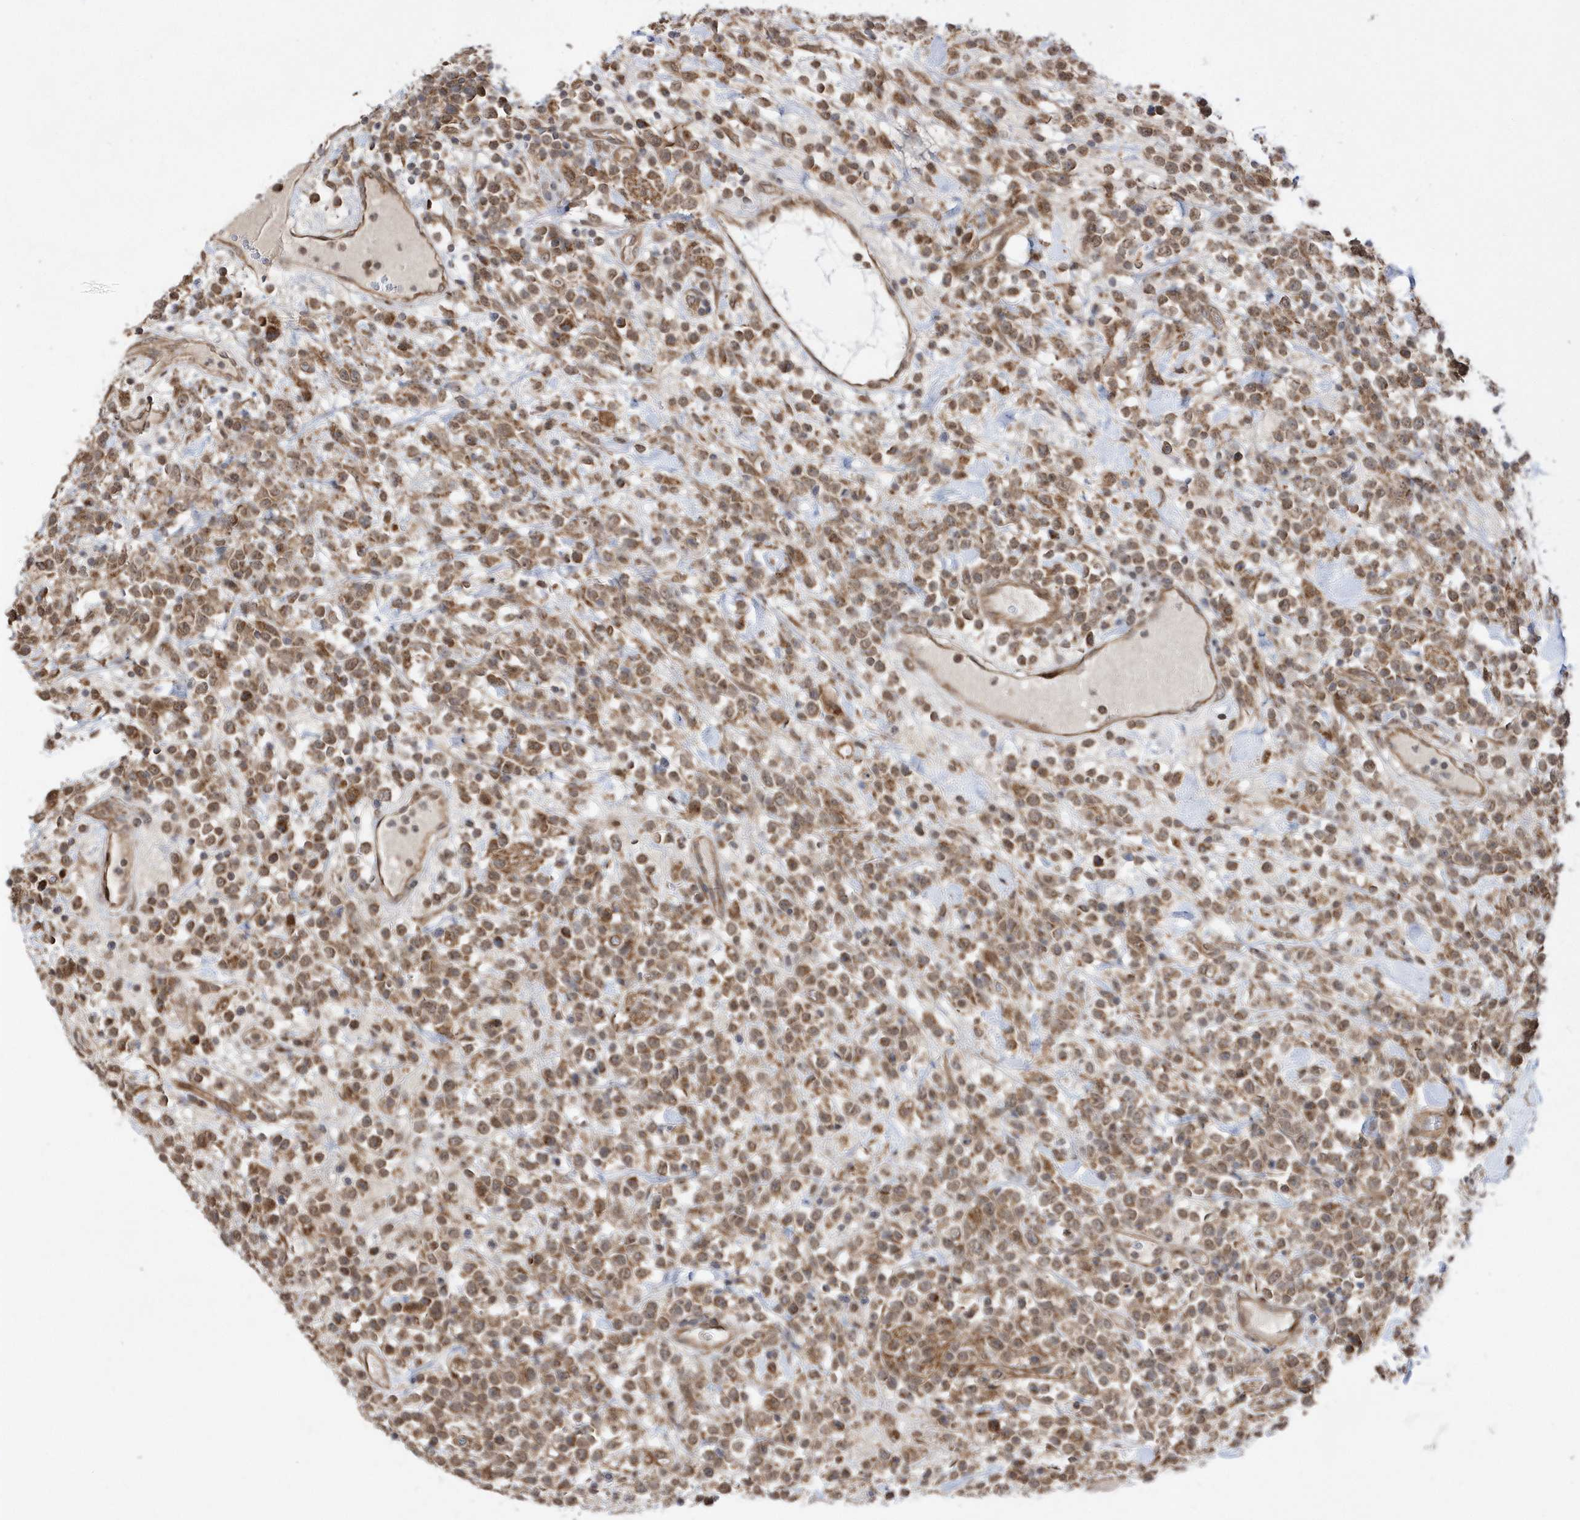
{"staining": {"intensity": "moderate", "quantity": ">75%", "location": "cytoplasmic/membranous,nuclear"}, "tissue": "lymphoma", "cell_type": "Tumor cells", "image_type": "cancer", "snomed": [{"axis": "morphology", "description": "Malignant lymphoma, non-Hodgkin's type, High grade"}, {"axis": "topography", "description": "Colon"}], "caption": "IHC micrograph of neoplastic tissue: human malignant lymphoma, non-Hodgkin's type (high-grade) stained using IHC reveals medium levels of moderate protein expression localized specifically in the cytoplasmic/membranous and nuclear of tumor cells, appearing as a cytoplasmic/membranous and nuclear brown color.", "gene": "DALRD3", "patient": {"sex": "female", "age": 53}}